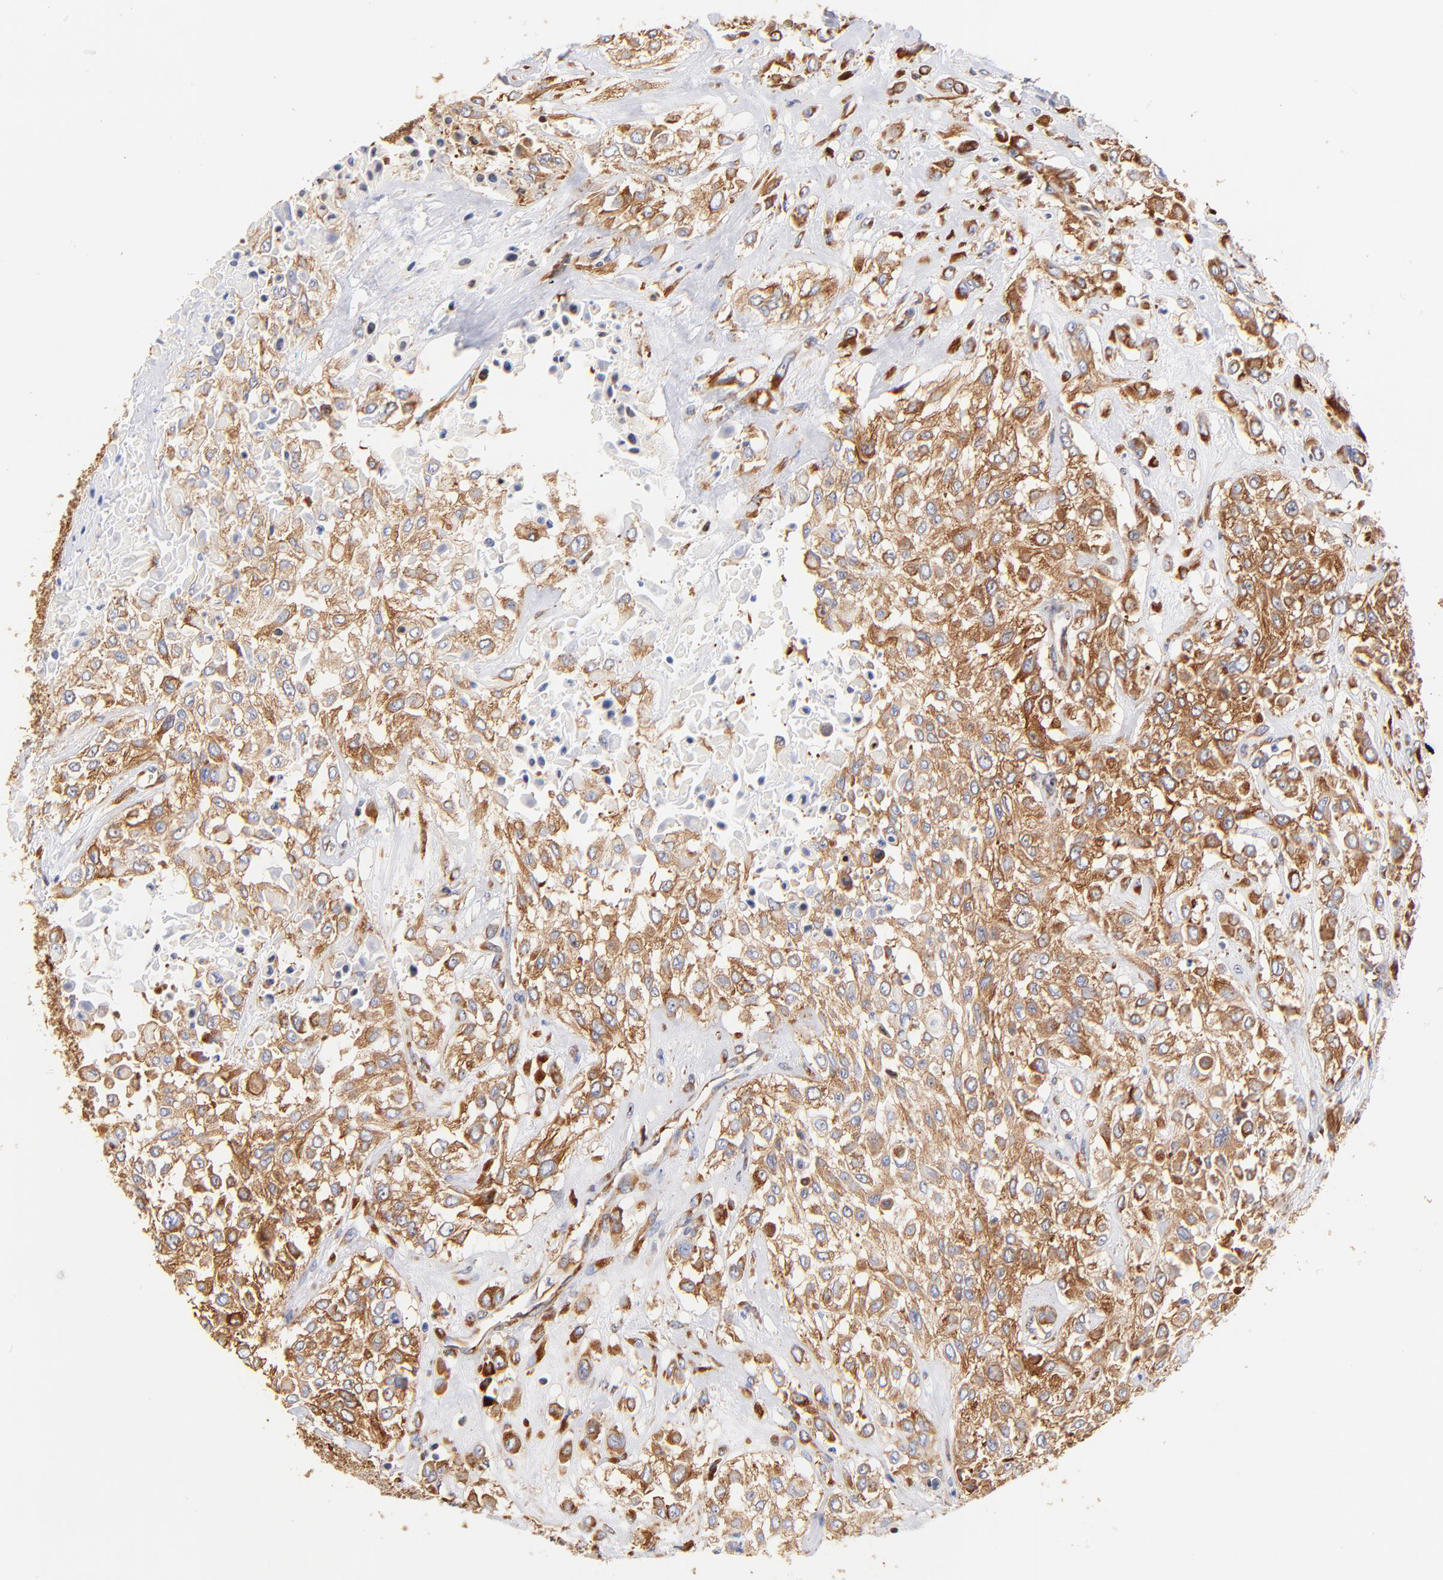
{"staining": {"intensity": "moderate", "quantity": ">75%", "location": "cytoplasmic/membranous"}, "tissue": "urothelial cancer", "cell_type": "Tumor cells", "image_type": "cancer", "snomed": [{"axis": "morphology", "description": "Urothelial carcinoma, High grade"}, {"axis": "topography", "description": "Urinary bladder"}], "caption": "Approximately >75% of tumor cells in human urothelial cancer demonstrate moderate cytoplasmic/membranous protein staining as visualized by brown immunohistochemical staining.", "gene": "RPL27", "patient": {"sex": "male", "age": 57}}